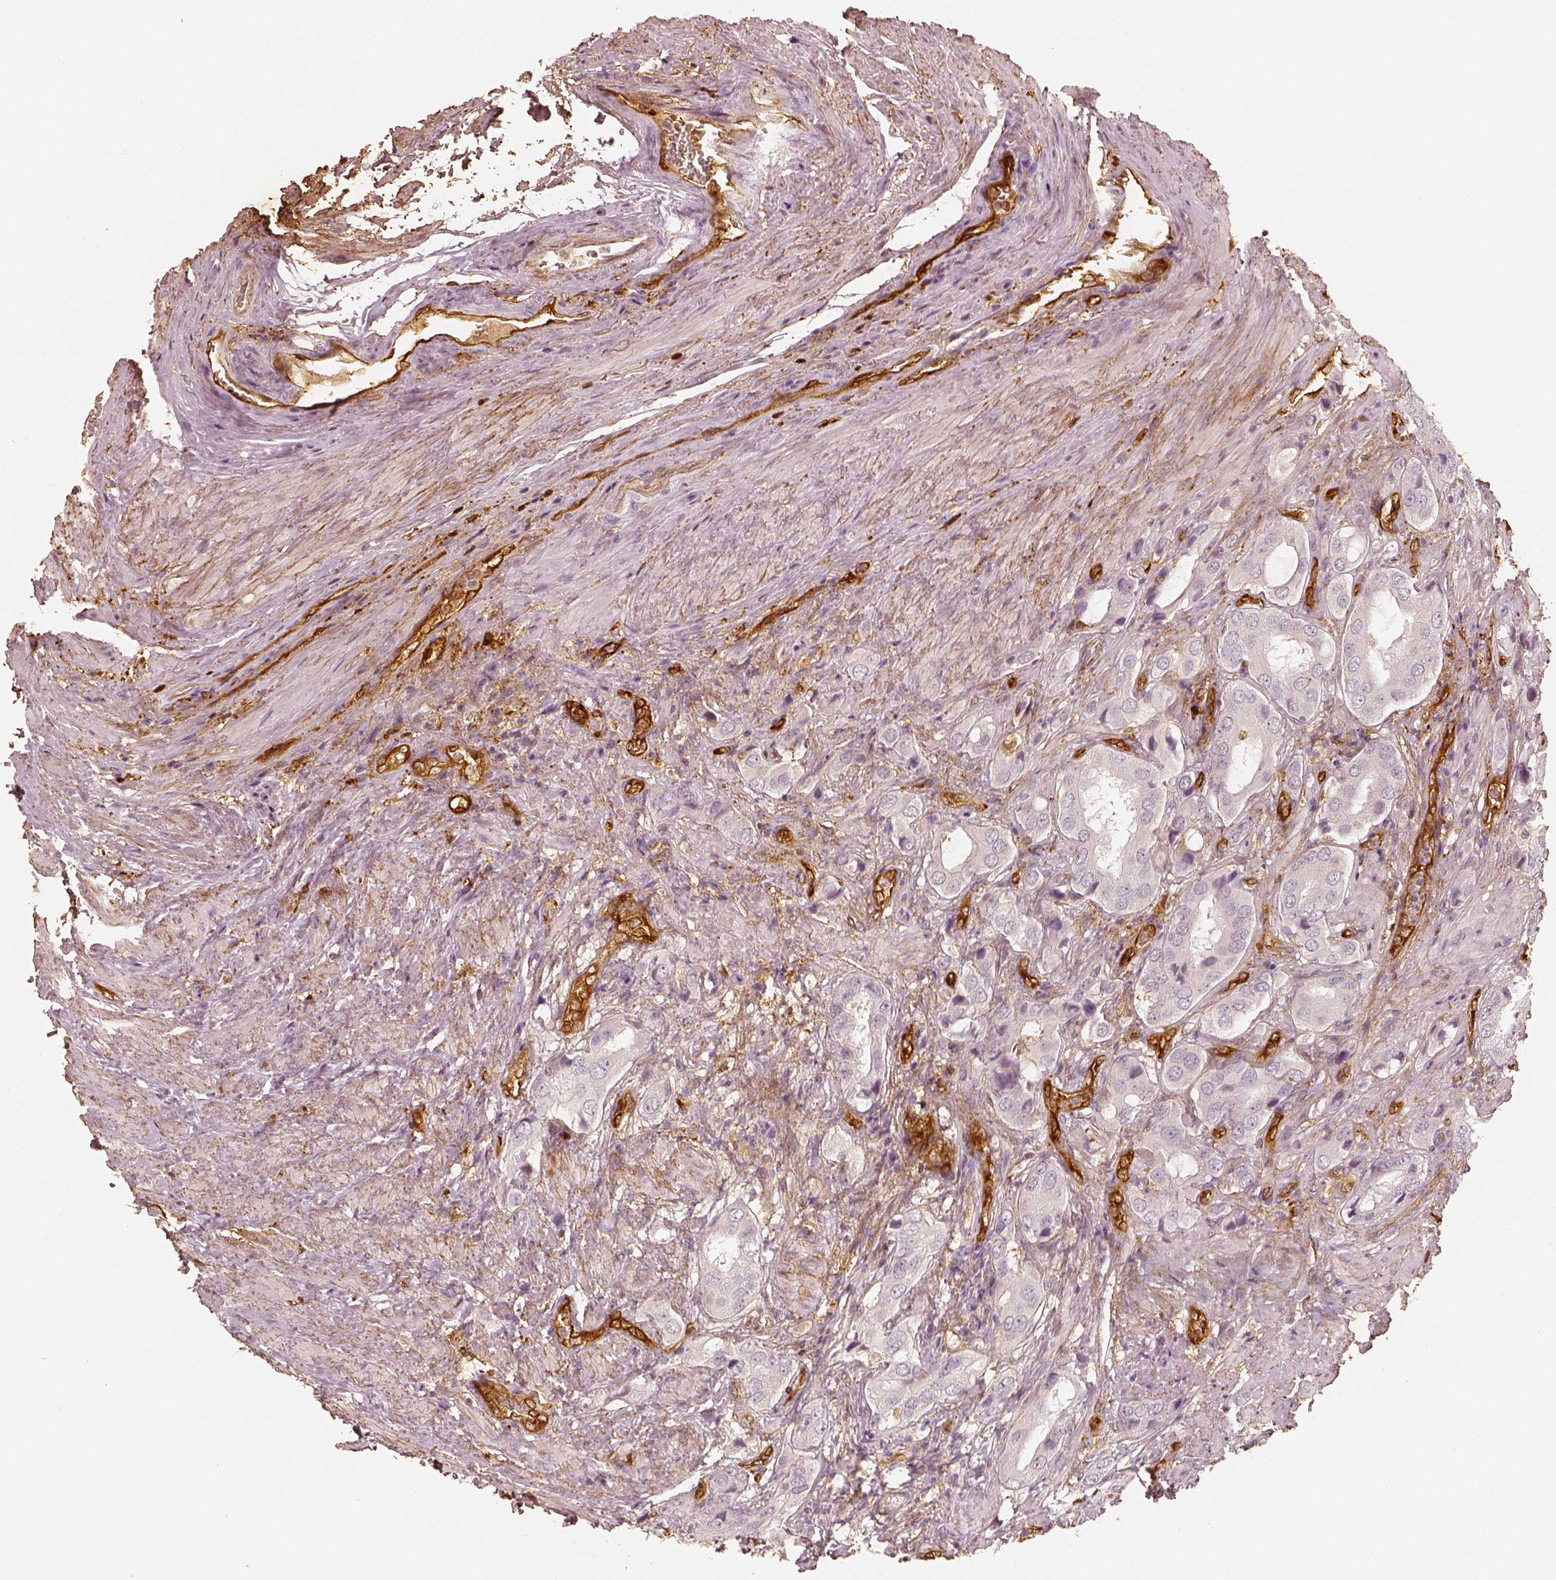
{"staining": {"intensity": "negative", "quantity": "none", "location": "none"}, "tissue": "prostate cancer", "cell_type": "Tumor cells", "image_type": "cancer", "snomed": [{"axis": "morphology", "description": "Adenocarcinoma, NOS"}, {"axis": "topography", "description": "Prostate"}], "caption": "Tumor cells show no significant staining in prostate cancer (adenocarcinoma). (Brightfield microscopy of DAB (3,3'-diaminobenzidine) IHC at high magnification).", "gene": "FSCN1", "patient": {"sex": "male", "age": 63}}